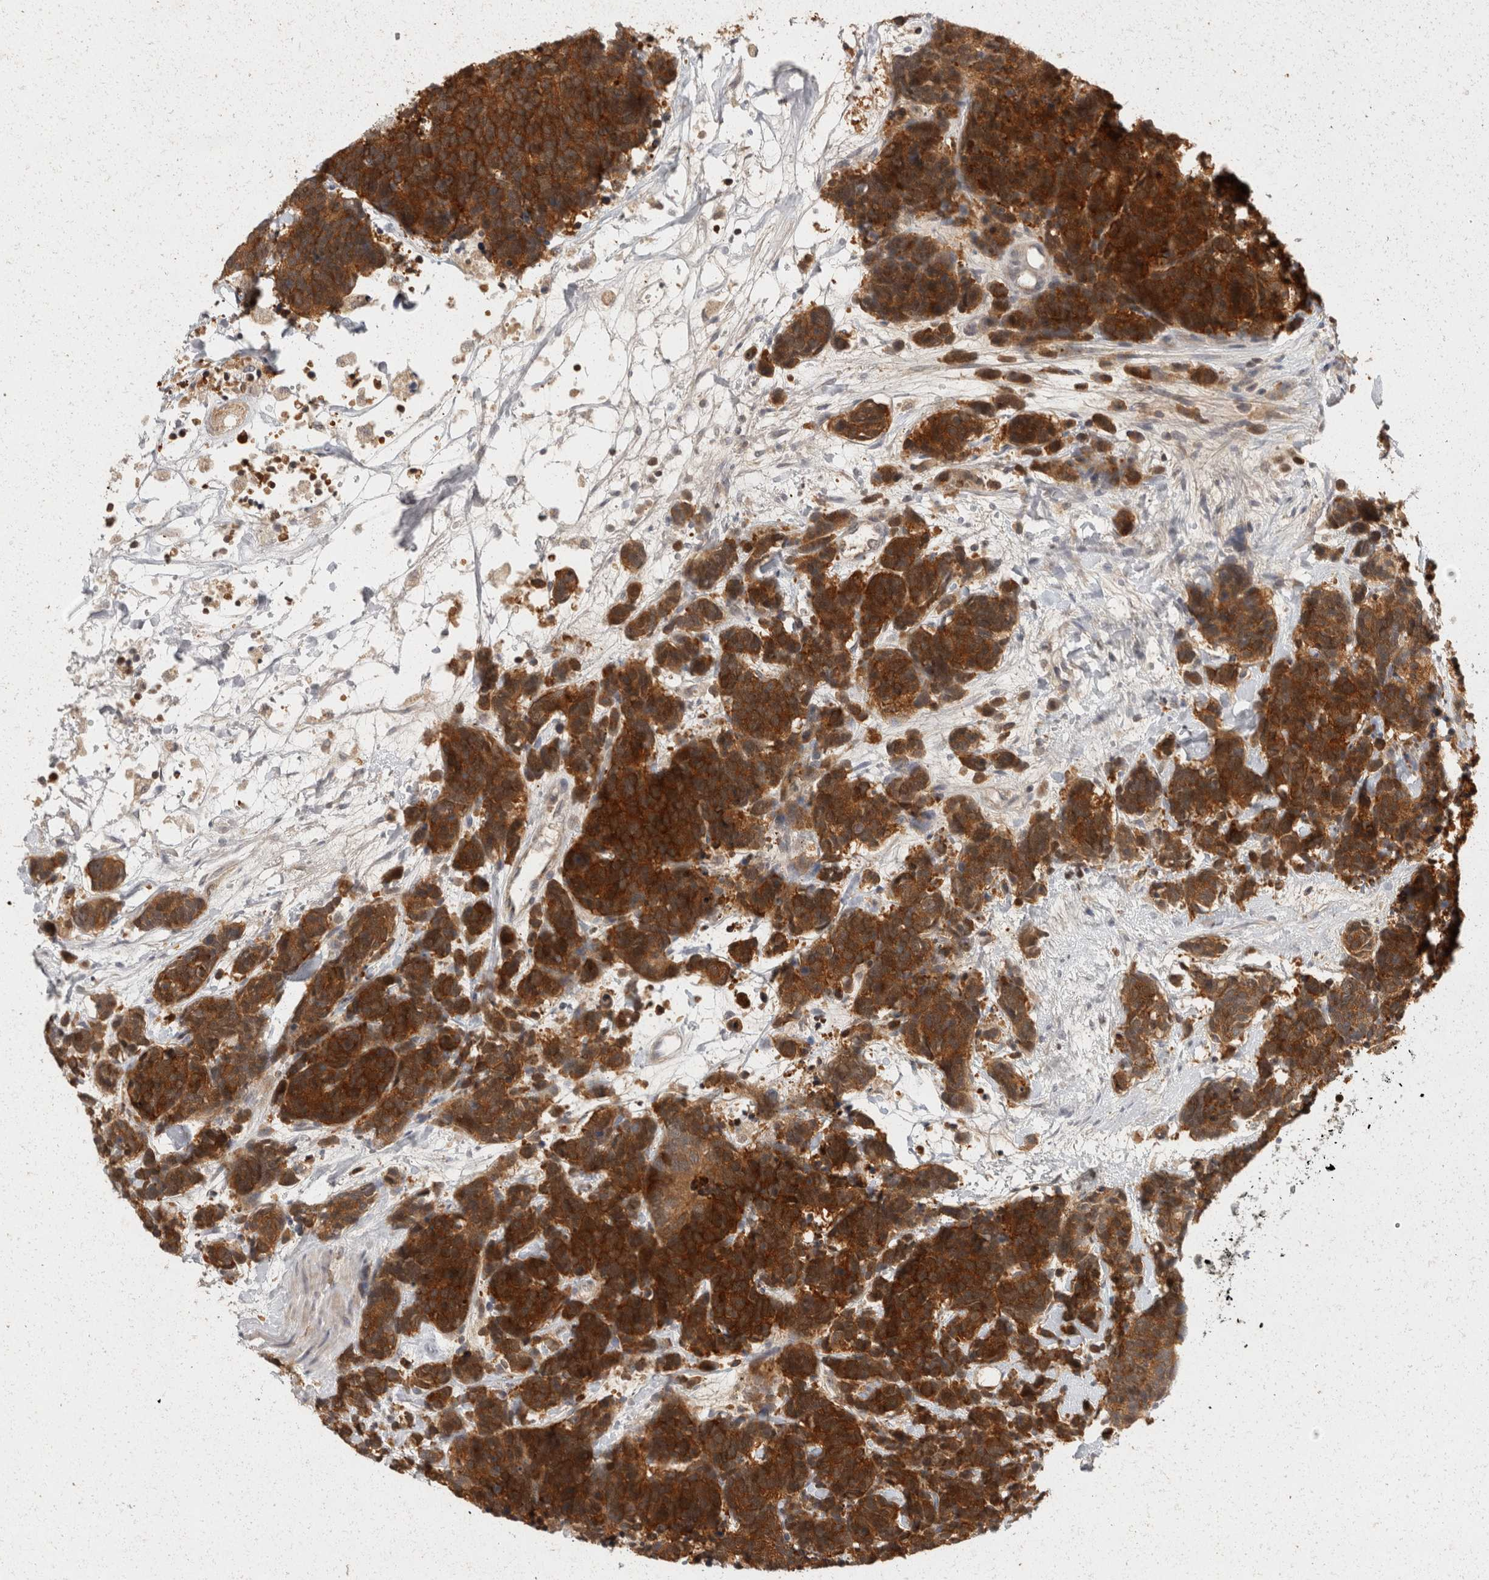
{"staining": {"intensity": "strong", "quantity": ">75%", "location": "cytoplasmic/membranous"}, "tissue": "carcinoid", "cell_type": "Tumor cells", "image_type": "cancer", "snomed": [{"axis": "morphology", "description": "Carcinoma, NOS"}, {"axis": "morphology", "description": "Carcinoid, malignant, NOS"}, {"axis": "topography", "description": "Urinary bladder"}], "caption": "Strong cytoplasmic/membranous positivity is present in approximately >75% of tumor cells in carcinoid.", "gene": "ACAT2", "patient": {"sex": "male", "age": 57}}